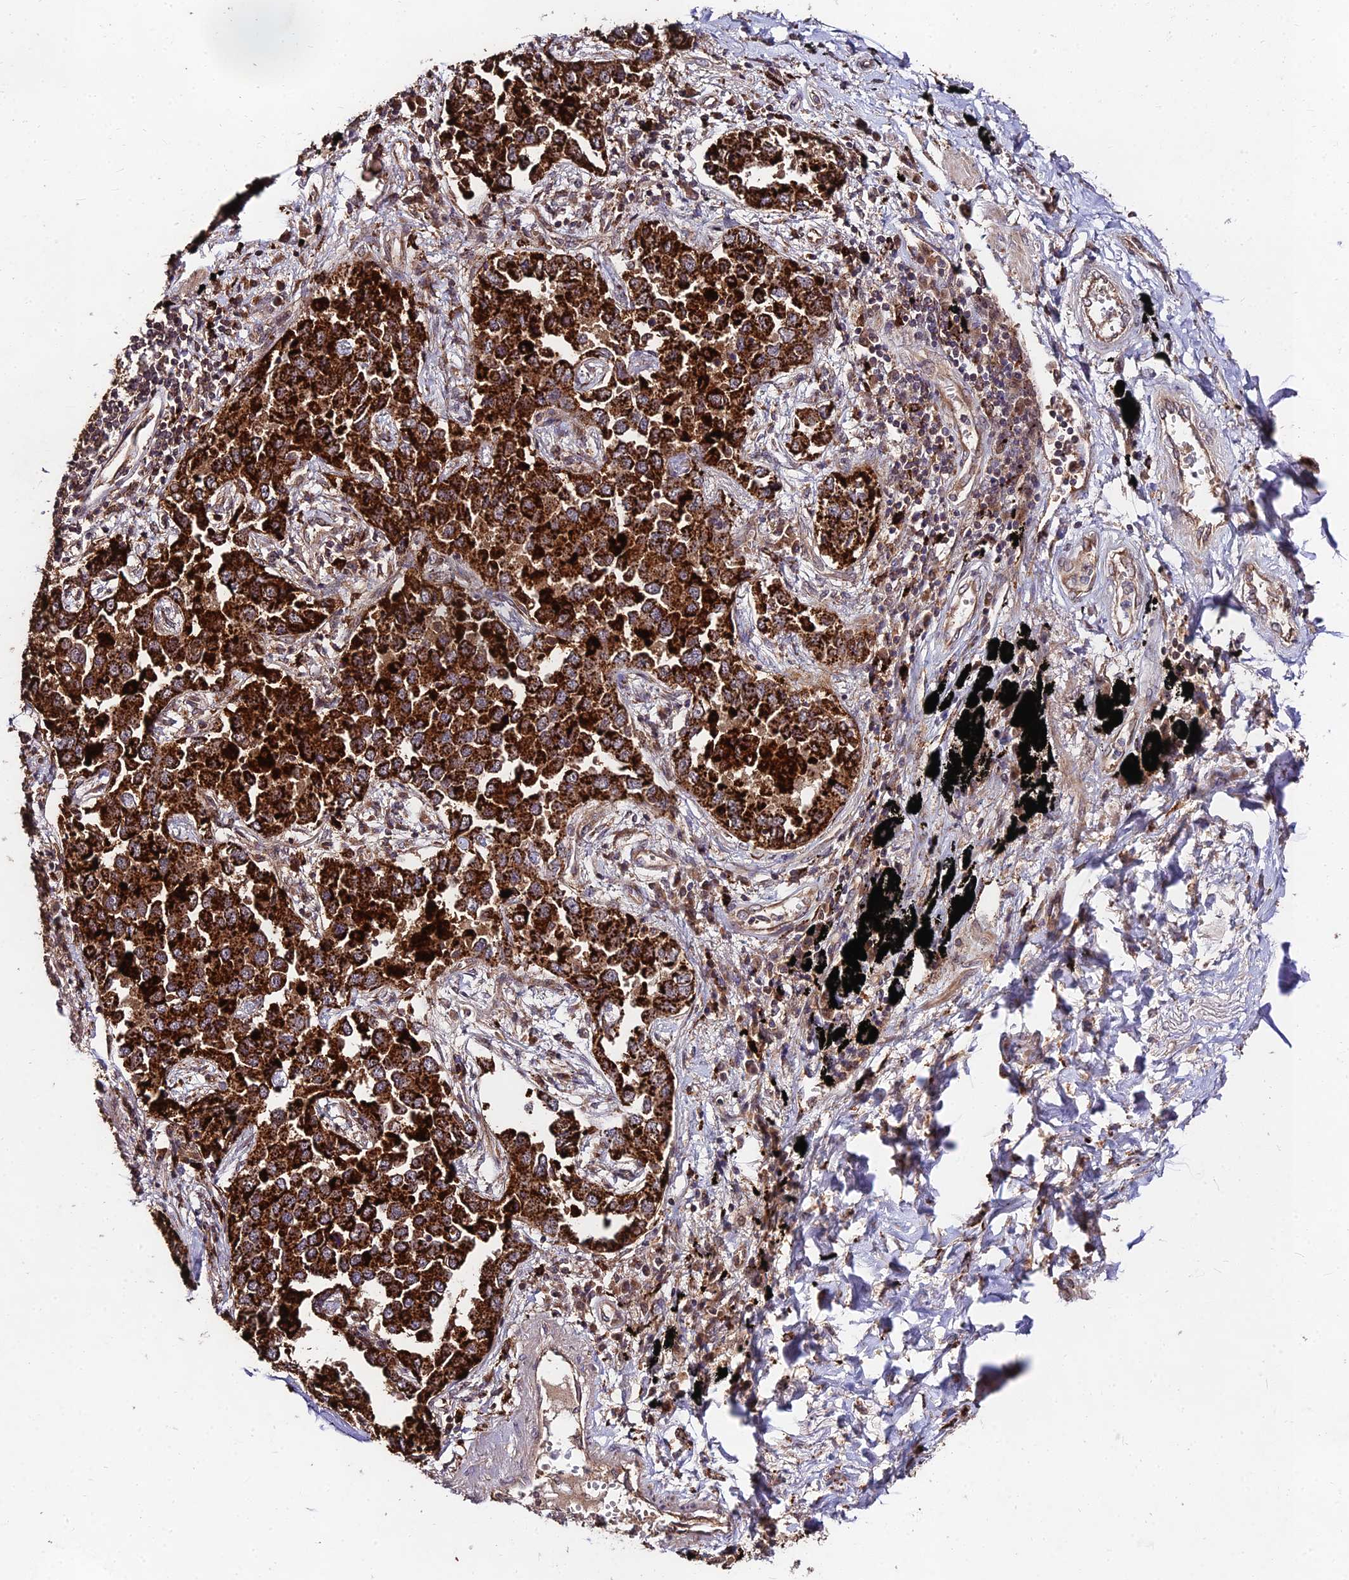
{"staining": {"intensity": "strong", "quantity": ">75%", "location": "cytoplasmic/membranous"}, "tissue": "lung cancer", "cell_type": "Tumor cells", "image_type": "cancer", "snomed": [{"axis": "morphology", "description": "Adenocarcinoma, NOS"}, {"axis": "topography", "description": "Lung"}], "caption": "Immunohistochemistry (IHC) photomicrograph of neoplastic tissue: human lung cancer stained using immunohistochemistry (IHC) exhibits high levels of strong protein expression localized specifically in the cytoplasmic/membranous of tumor cells, appearing as a cytoplasmic/membranous brown color.", "gene": "MKKS", "patient": {"sex": "male", "age": 67}}